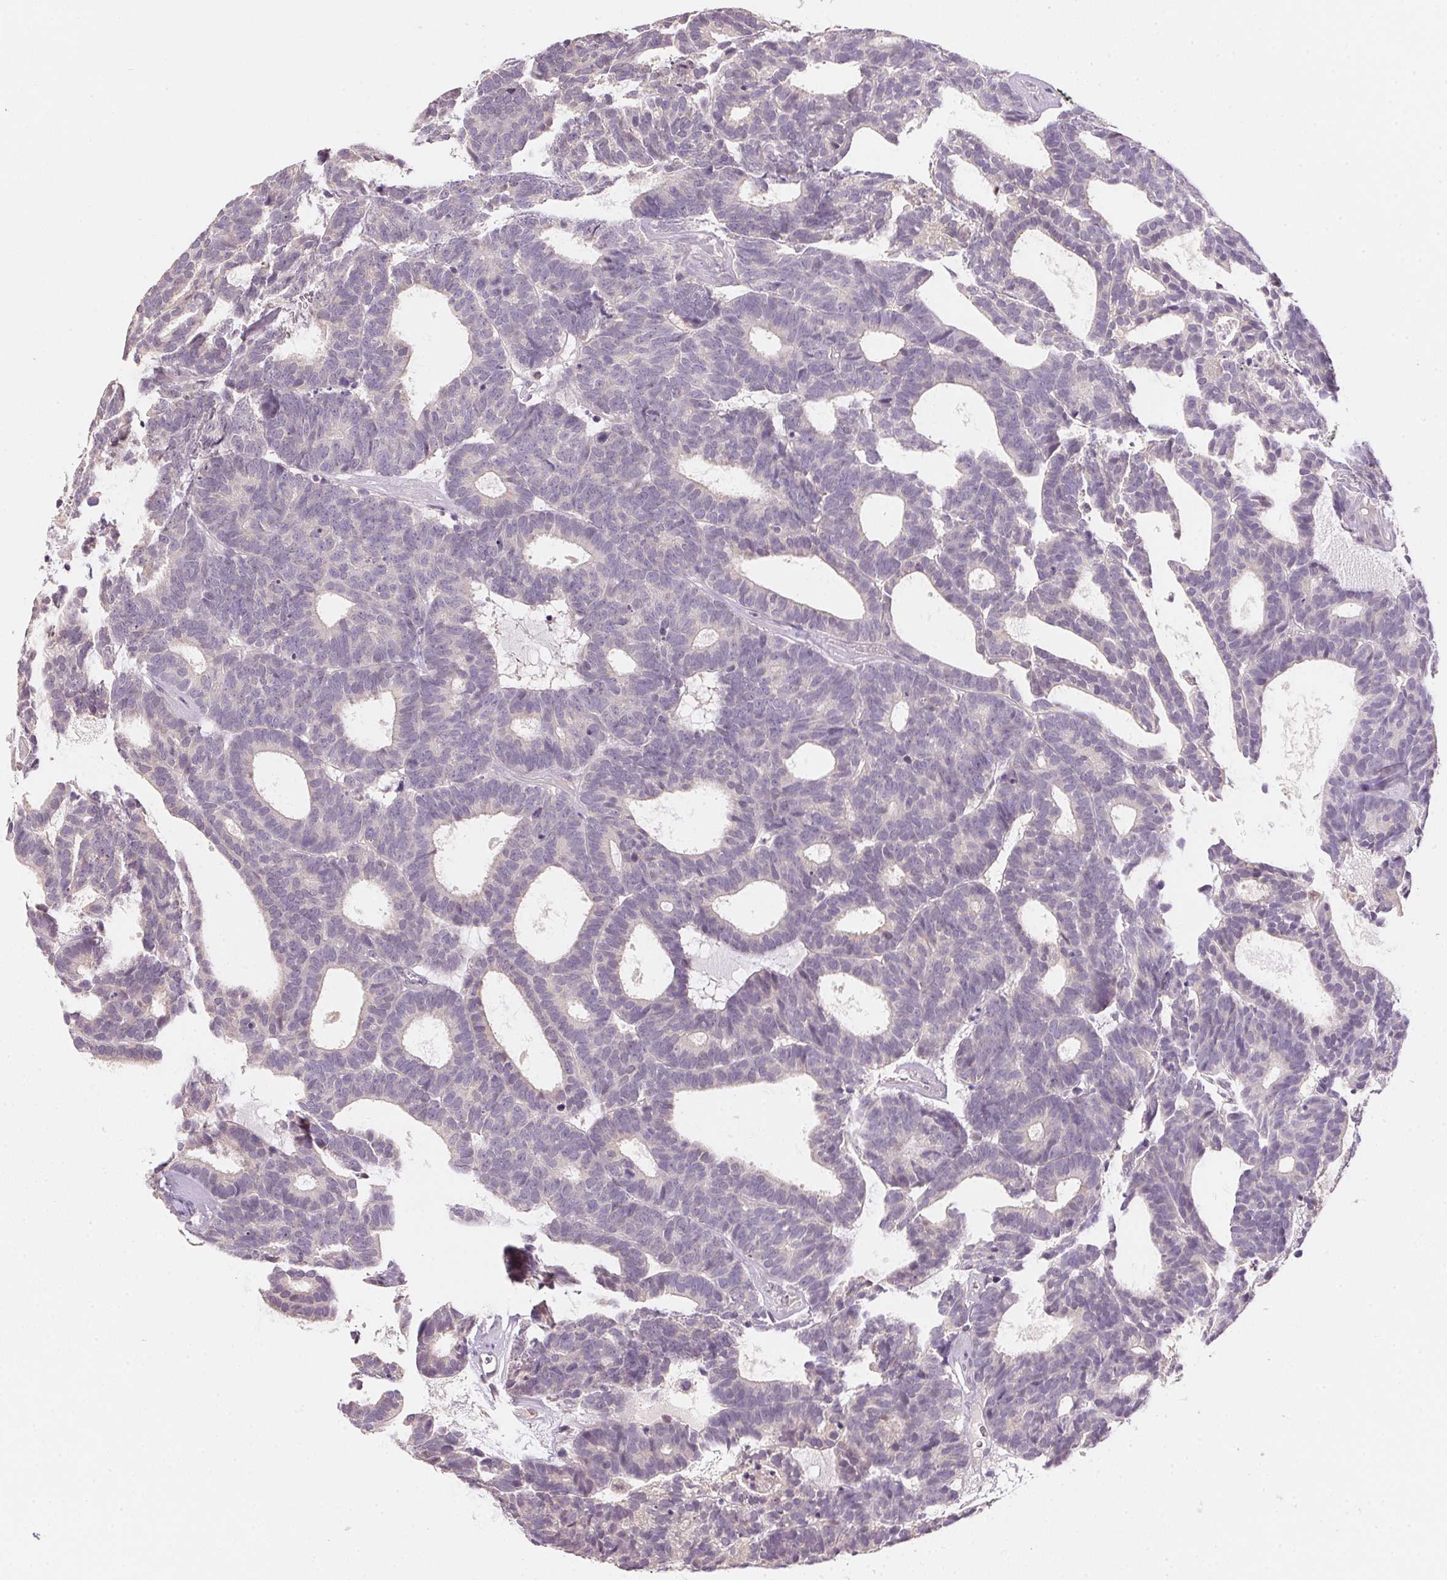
{"staining": {"intensity": "negative", "quantity": "none", "location": "none"}, "tissue": "head and neck cancer", "cell_type": "Tumor cells", "image_type": "cancer", "snomed": [{"axis": "morphology", "description": "Adenocarcinoma, NOS"}, {"axis": "topography", "description": "Head-Neck"}], "caption": "Adenocarcinoma (head and neck) stained for a protein using immunohistochemistry (IHC) reveals no expression tumor cells.", "gene": "ALDH8A1", "patient": {"sex": "female", "age": 81}}